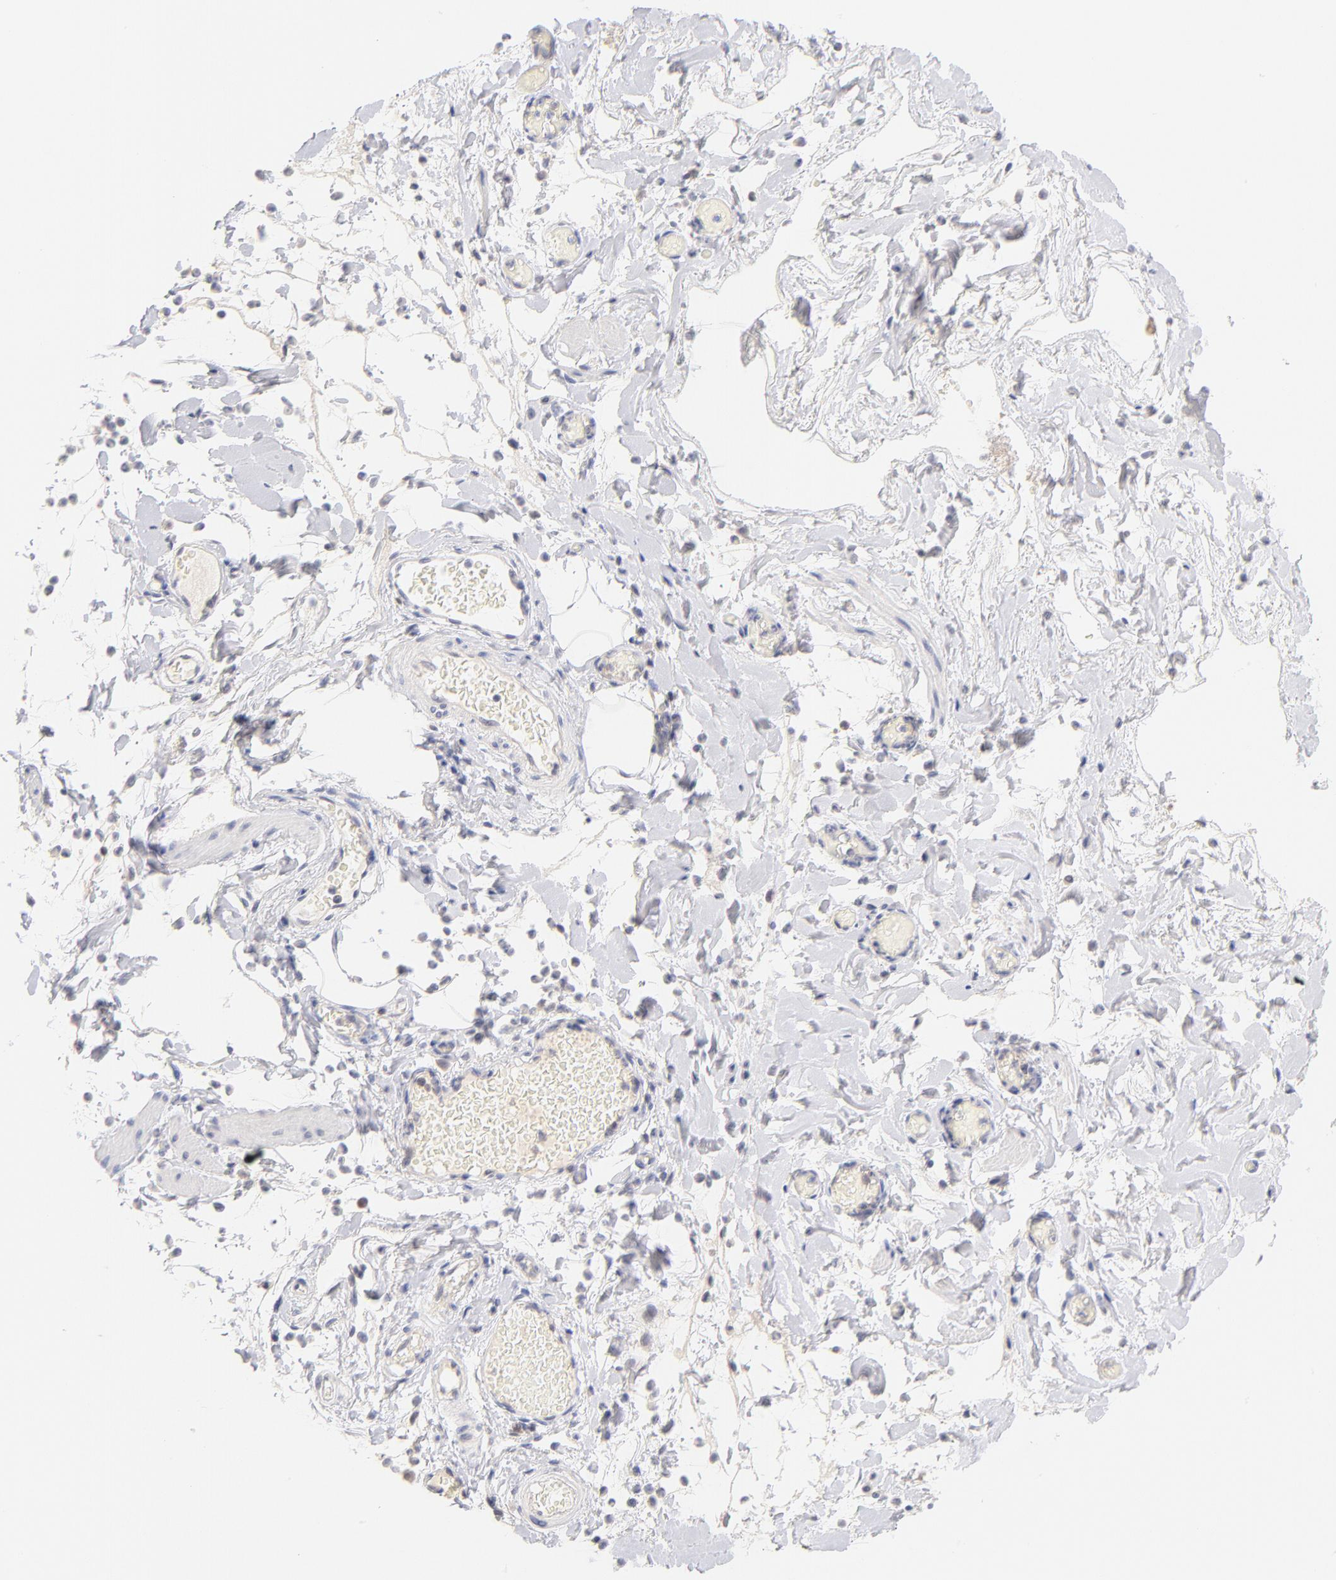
{"staining": {"intensity": "negative", "quantity": "none", "location": "none"}, "tissue": "smooth muscle", "cell_type": "Smooth muscle cells", "image_type": "normal", "snomed": [{"axis": "morphology", "description": "Normal tissue, NOS"}, {"axis": "topography", "description": "Smooth muscle"}, {"axis": "topography", "description": "Colon"}], "caption": "A micrograph of smooth muscle stained for a protein reveals no brown staining in smooth muscle cells.", "gene": "CASP6", "patient": {"sex": "male", "age": 67}}